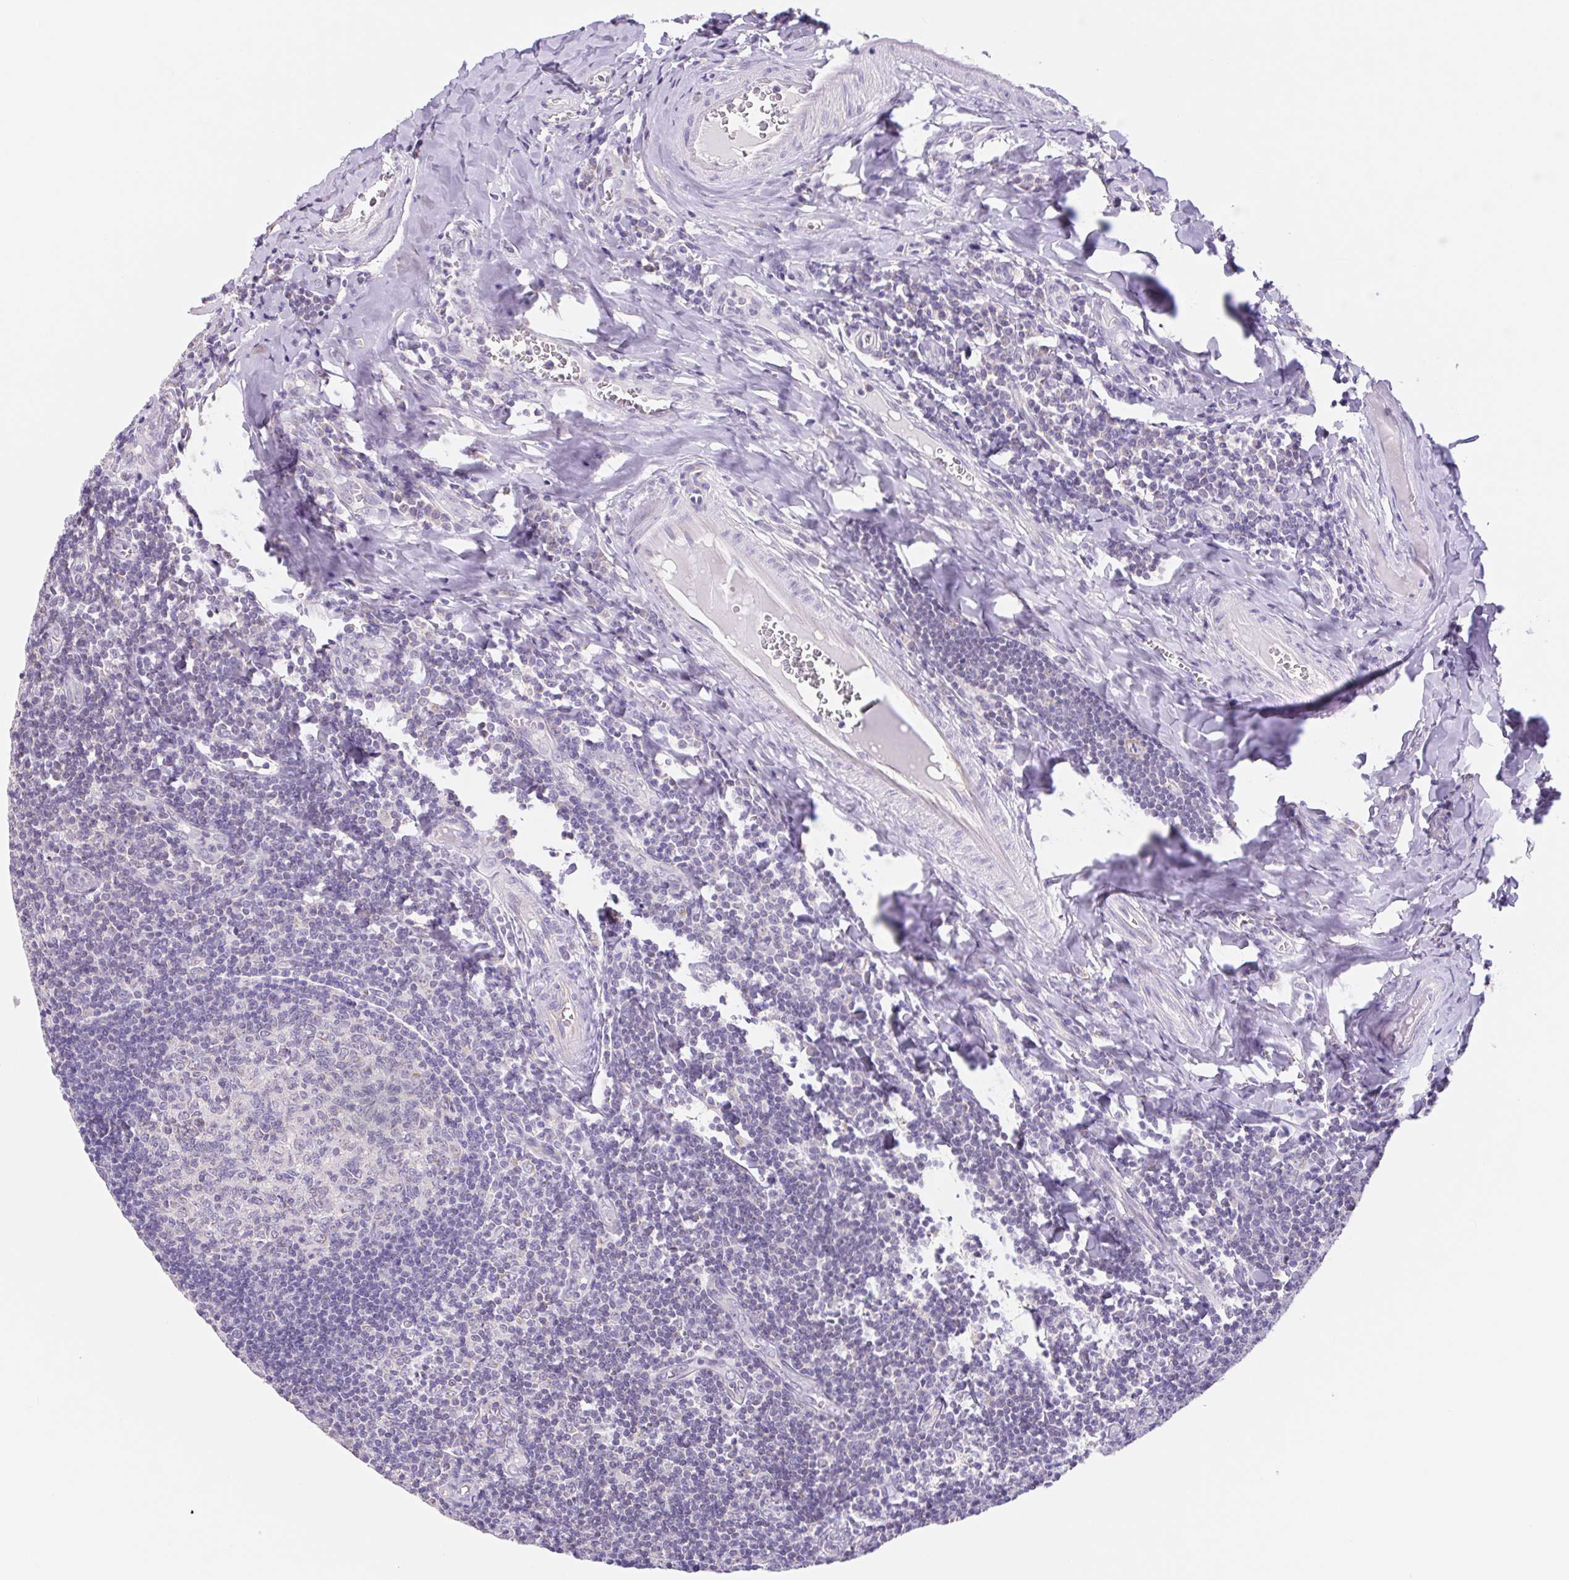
{"staining": {"intensity": "negative", "quantity": "none", "location": "none"}, "tissue": "tonsil", "cell_type": "Germinal center cells", "image_type": "normal", "snomed": [{"axis": "morphology", "description": "Normal tissue, NOS"}, {"axis": "morphology", "description": "Inflammation, NOS"}, {"axis": "topography", "description": "Tonsil"}], "caption": "Normal tonsil was stained to show a protein in brown. There is no significant staining in germinal center cells.", "gene": "FKBP6", "patient": {"sex": "female", "age": 31}}